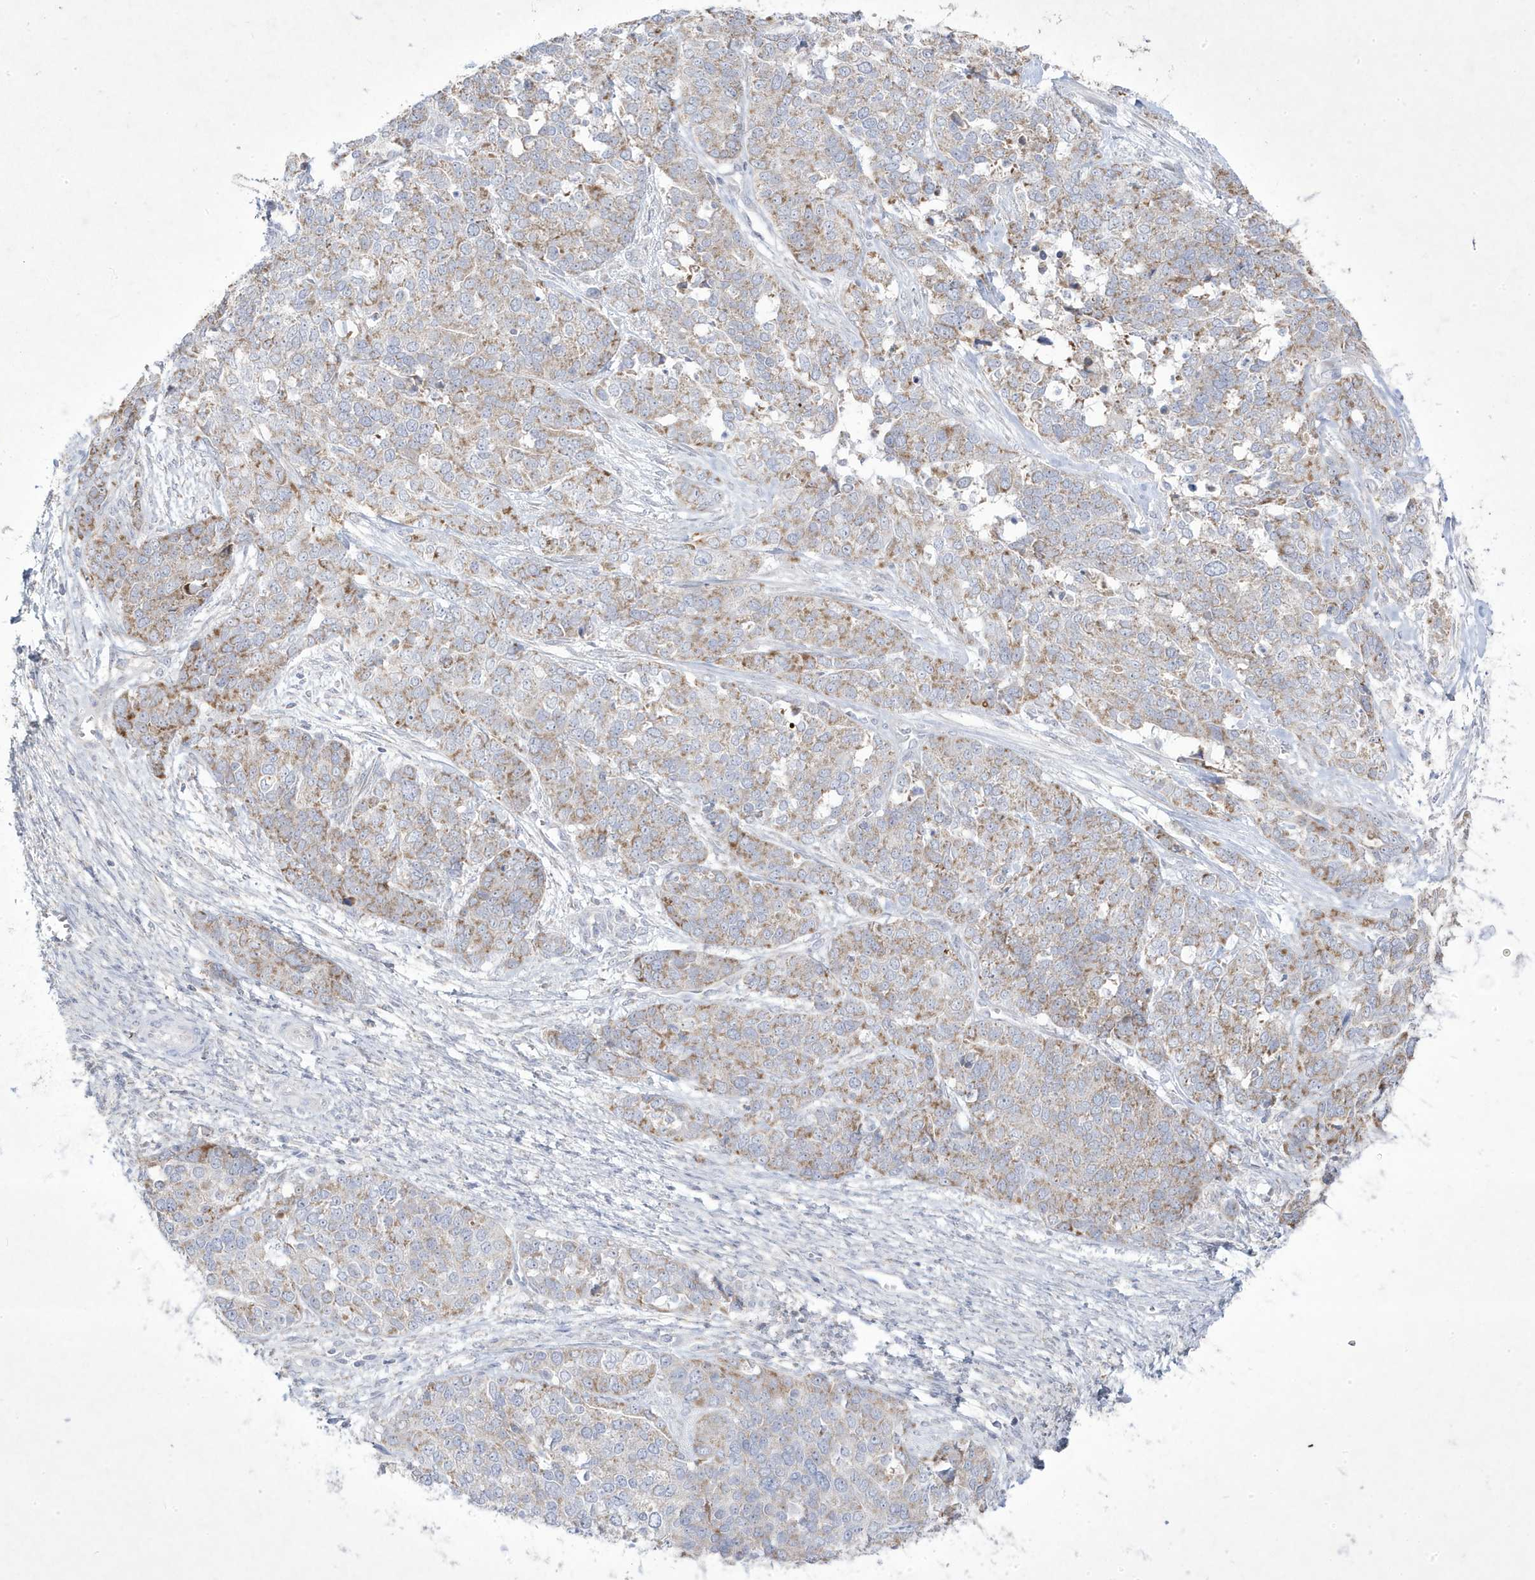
{"staining": {"intensity": "weak", "quantity": ">75%", "location": "cytoplasmic/membranous"}, "tissue": "ovarian cancer", "cell_type": "Tumor cells", "image_type": "cancer", "snomed": [{"axis": "morphology", "description": "Cystadenocarcinoma, serous, NOS"}, {"axis": "topography", "description": "Ovary"}], "caption": "Ovarian cancer was stained to show a protein in brown. There is low levels of weak cytoplasmic/membranous positivity in about >75% of tumor cells.", "gene": "ADAMTSL3", "patient": {"sex": "female", "age": 44}}